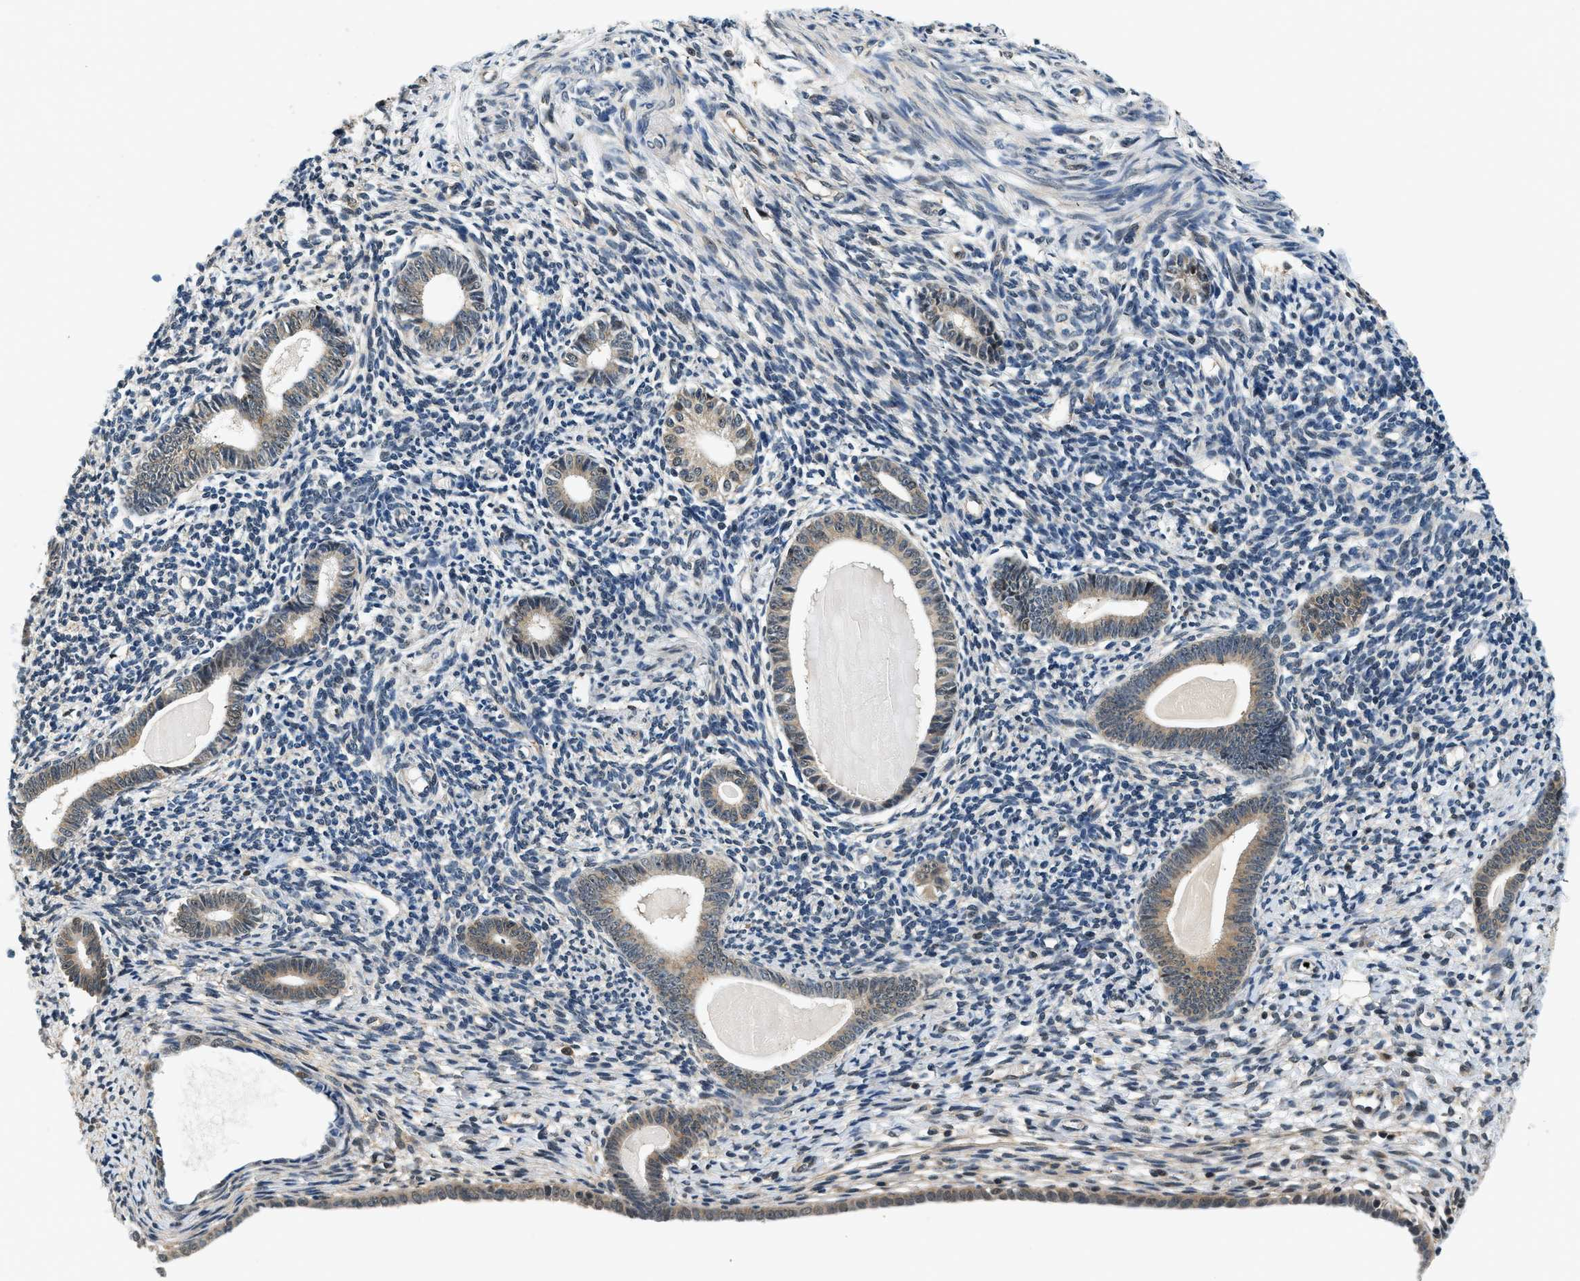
{"staining": {"intensity": "negative", "quantity": "none", "location": "none"}, "tissue": "endometrium", "cell_type": "Cells in endometrial stroma", "image_type": "normal", "snomed": [{"axis": "morphology", "description": "Normal tissue, NOS"}, {"axis": "topography", "description": "Endometrium"}], "caption": "High magnification brightfield microscopy of benign endometrium stained with DAB (3,3'-diaminobenzidine) (brown) and counterstained with hematoxylin (blue): cells in endometrial stroma show no significant staining. Brightfield microscopy of IHC stained with DAB (3,3'-diaminobenzidine) (brown) and hematoxylin (blue), captured at high magnification.", "gene": "PSMD3", "patient": {"sex": "female", "age": 71}}